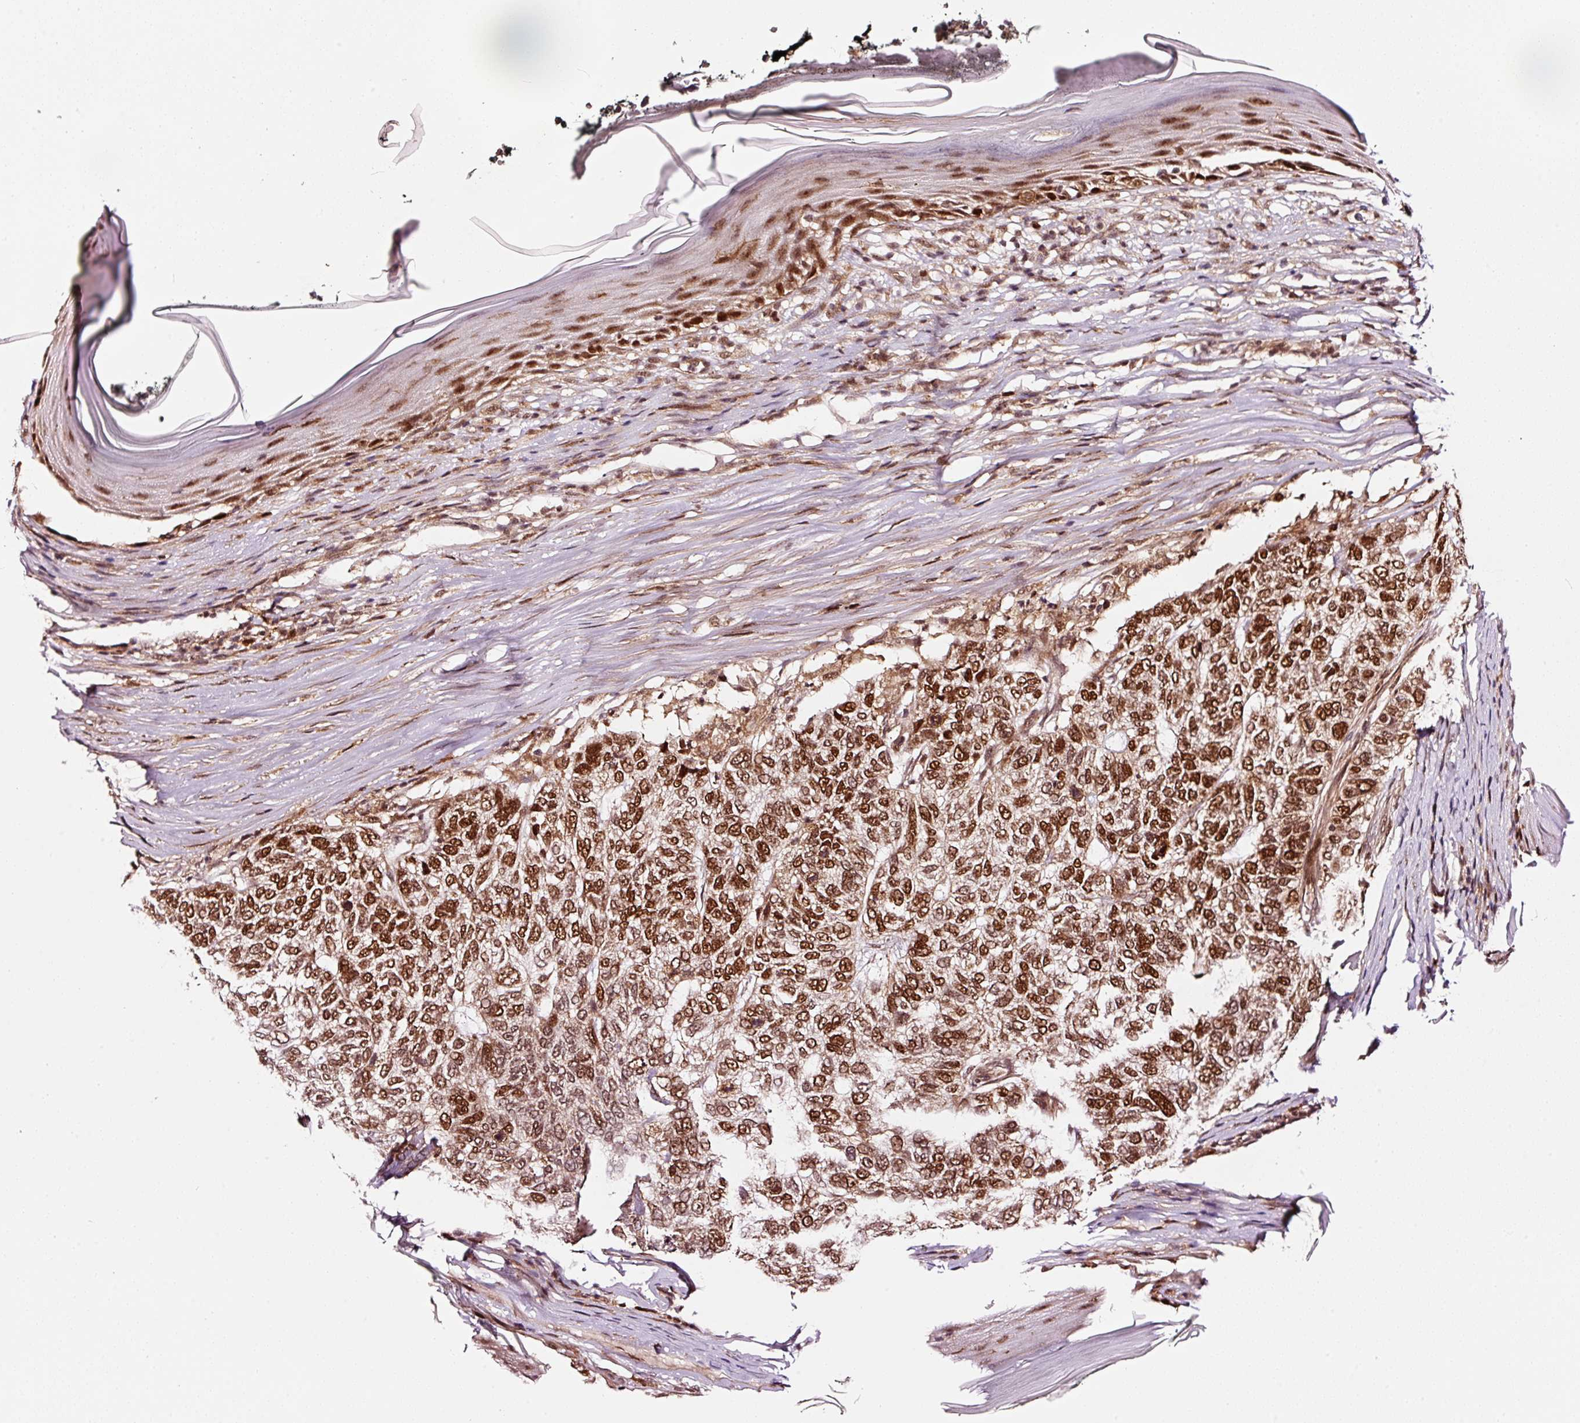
{"staining": {"intensity": "strong", "quantity": ">75%", "location": "nuclear"}, "tissue": "skin cancer", "cell_type": "Tumor cells", "image_type": "cancer", "snomed": [{"axis": "morphology", "description": "Basal cell carcinoma"}, {"axis": "topography", "description": "Skin"}], "caption": "A high-resolution photomicrograph shows immunohistochemistry (IHC) staining of skin cancer (basal cell carcinoma), which exhibits strong nuclear expression in about >75% of tumor cells. The staining was performed using DAB, with brown indicating positive protein expression. Nuclei are stained blue with hematoxylin.", "gene": "RFC4", "patient": {"sex": "female", "age": 65}}